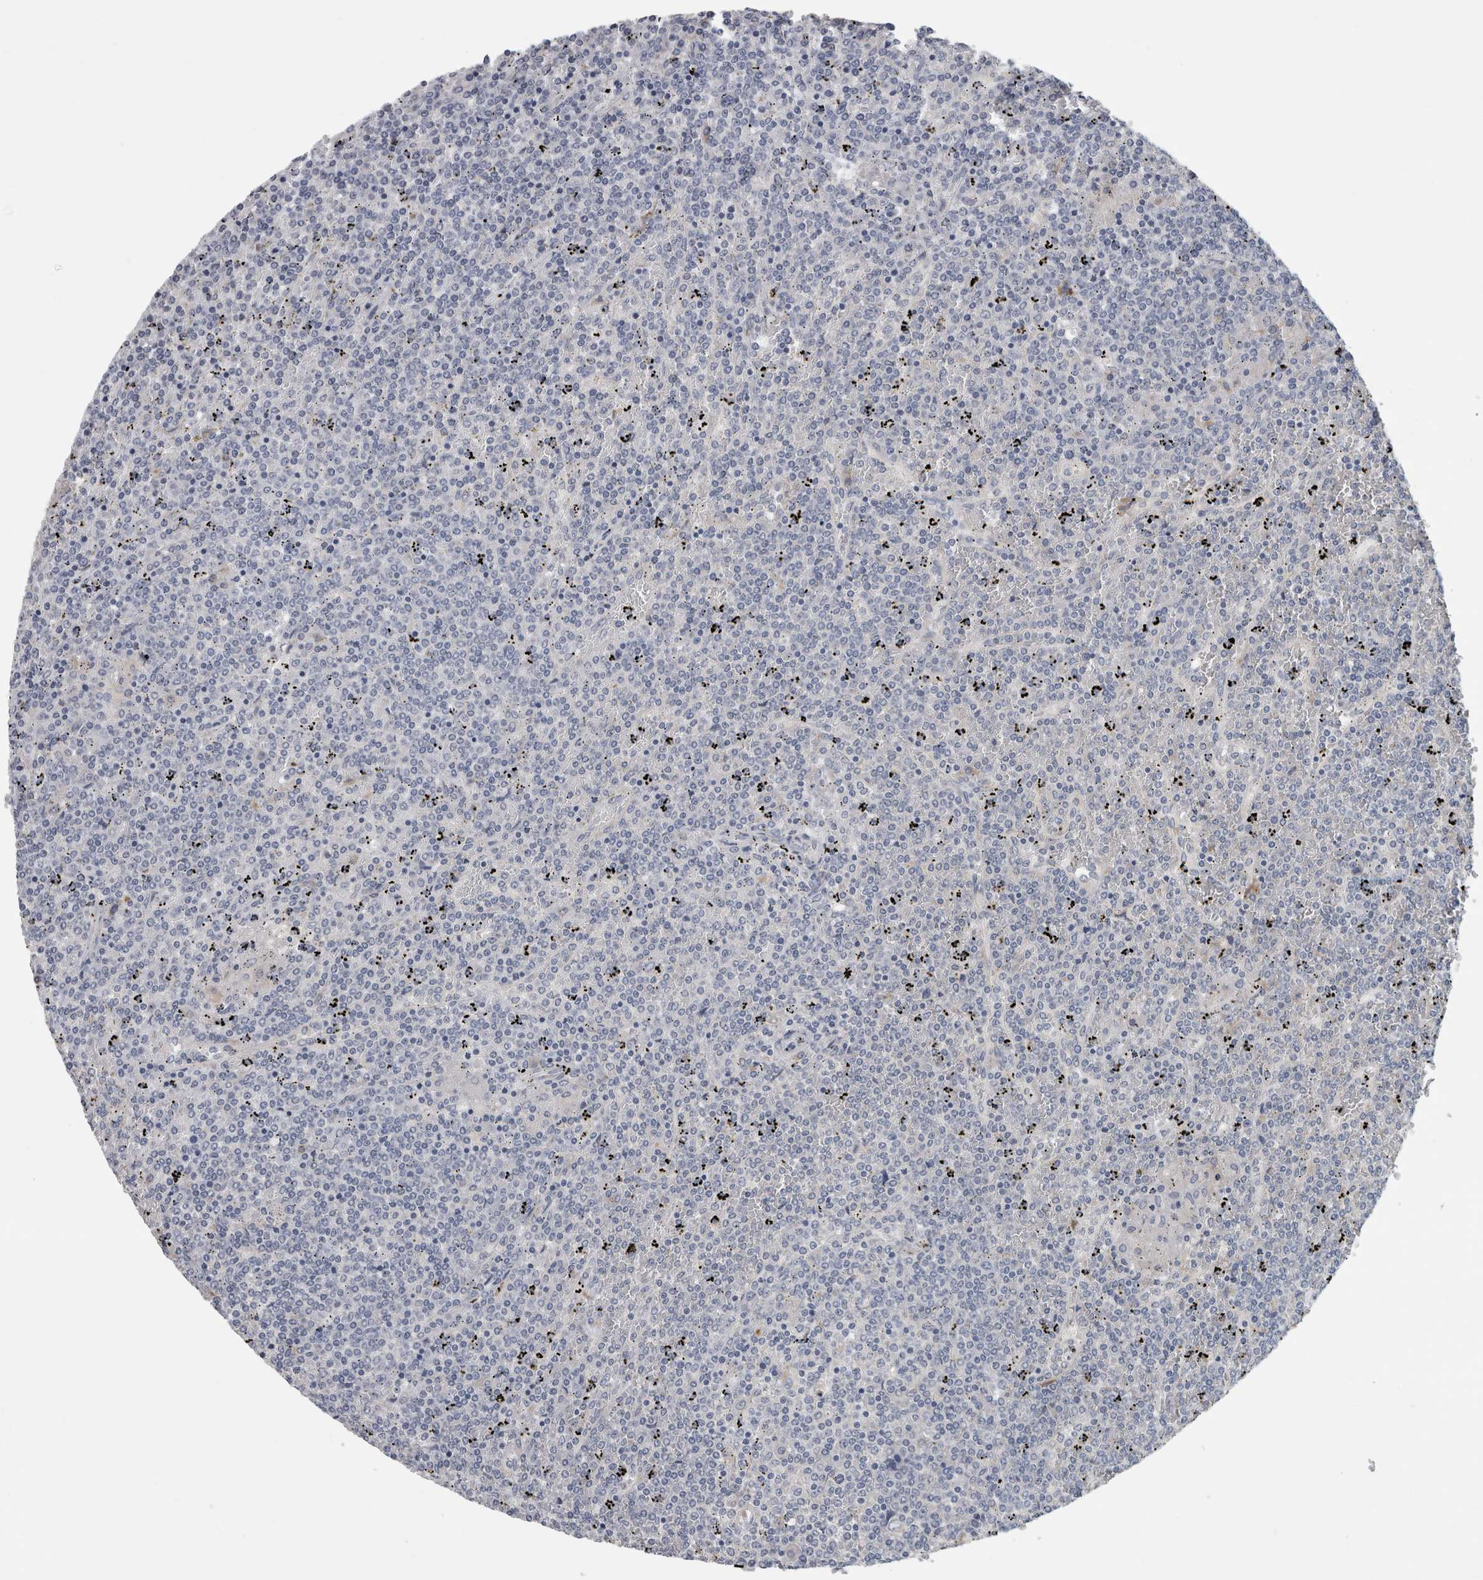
{"staining": {"intensity": "negative", "quantity": "none", "location": "none"}, "tissue": "lymphoma", "cell_type": "Tumor cells", "image_type": "cancer", "snomed": [{"axis": "morphology", "description": "Malignant lymphoma, non-Hodgkin's type, Low grade"}, {"axis": "topography", "description": "Spleen"}], "caption": "This is a micrograph of immunohistochemistry staining of malignant lymphoma, non-Hodgkin's type (low-grade), which shows no expression in tumor cells. (DAB (3,3'-diaminobenzidine) immunohistochemistry (IHC) visualized using brightfield microscopy, high magnification).", "gene": "ATXN2", "patient": {"sex": "female", "age": 19}}